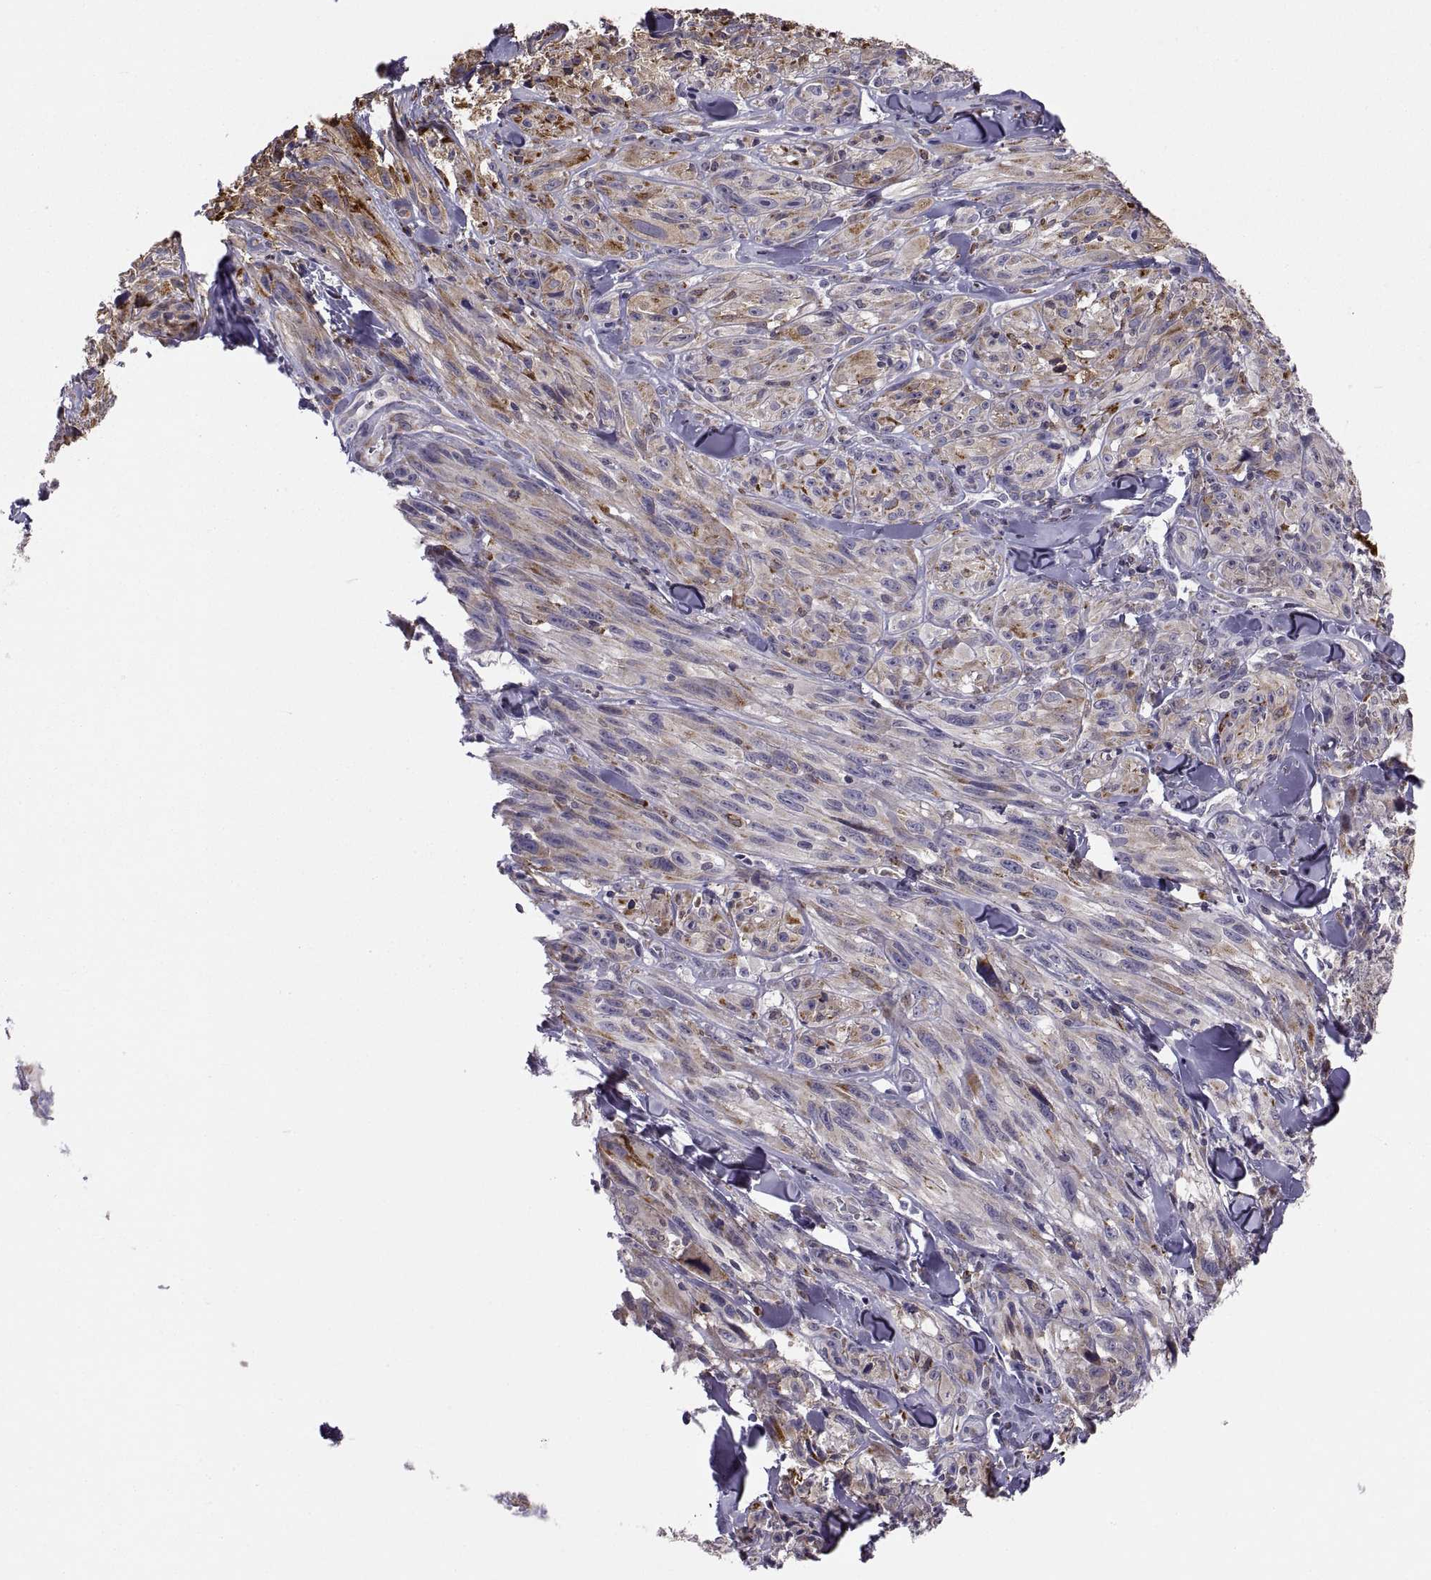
{"staining": {"intensity": "moderate", "quantity": "25%-75%", "location": "cytoplasmic/membranous"}, "tissue": "melanoma", "cell_type": "Tumor cells", "image_type": "cancer", "snomed": [{"axis": "morphology", "description": "Malignant melanoma, NOS"}, {"axis": "topography", "description": "Skin"}], "caption": "A photomicrograph of melanoma stained for a protein exhibits moderate cytoplasmic/membranous brown staining in tumor cells.", "gene": "ERO1A", "patient": {"sex": "male", "age": 67}}